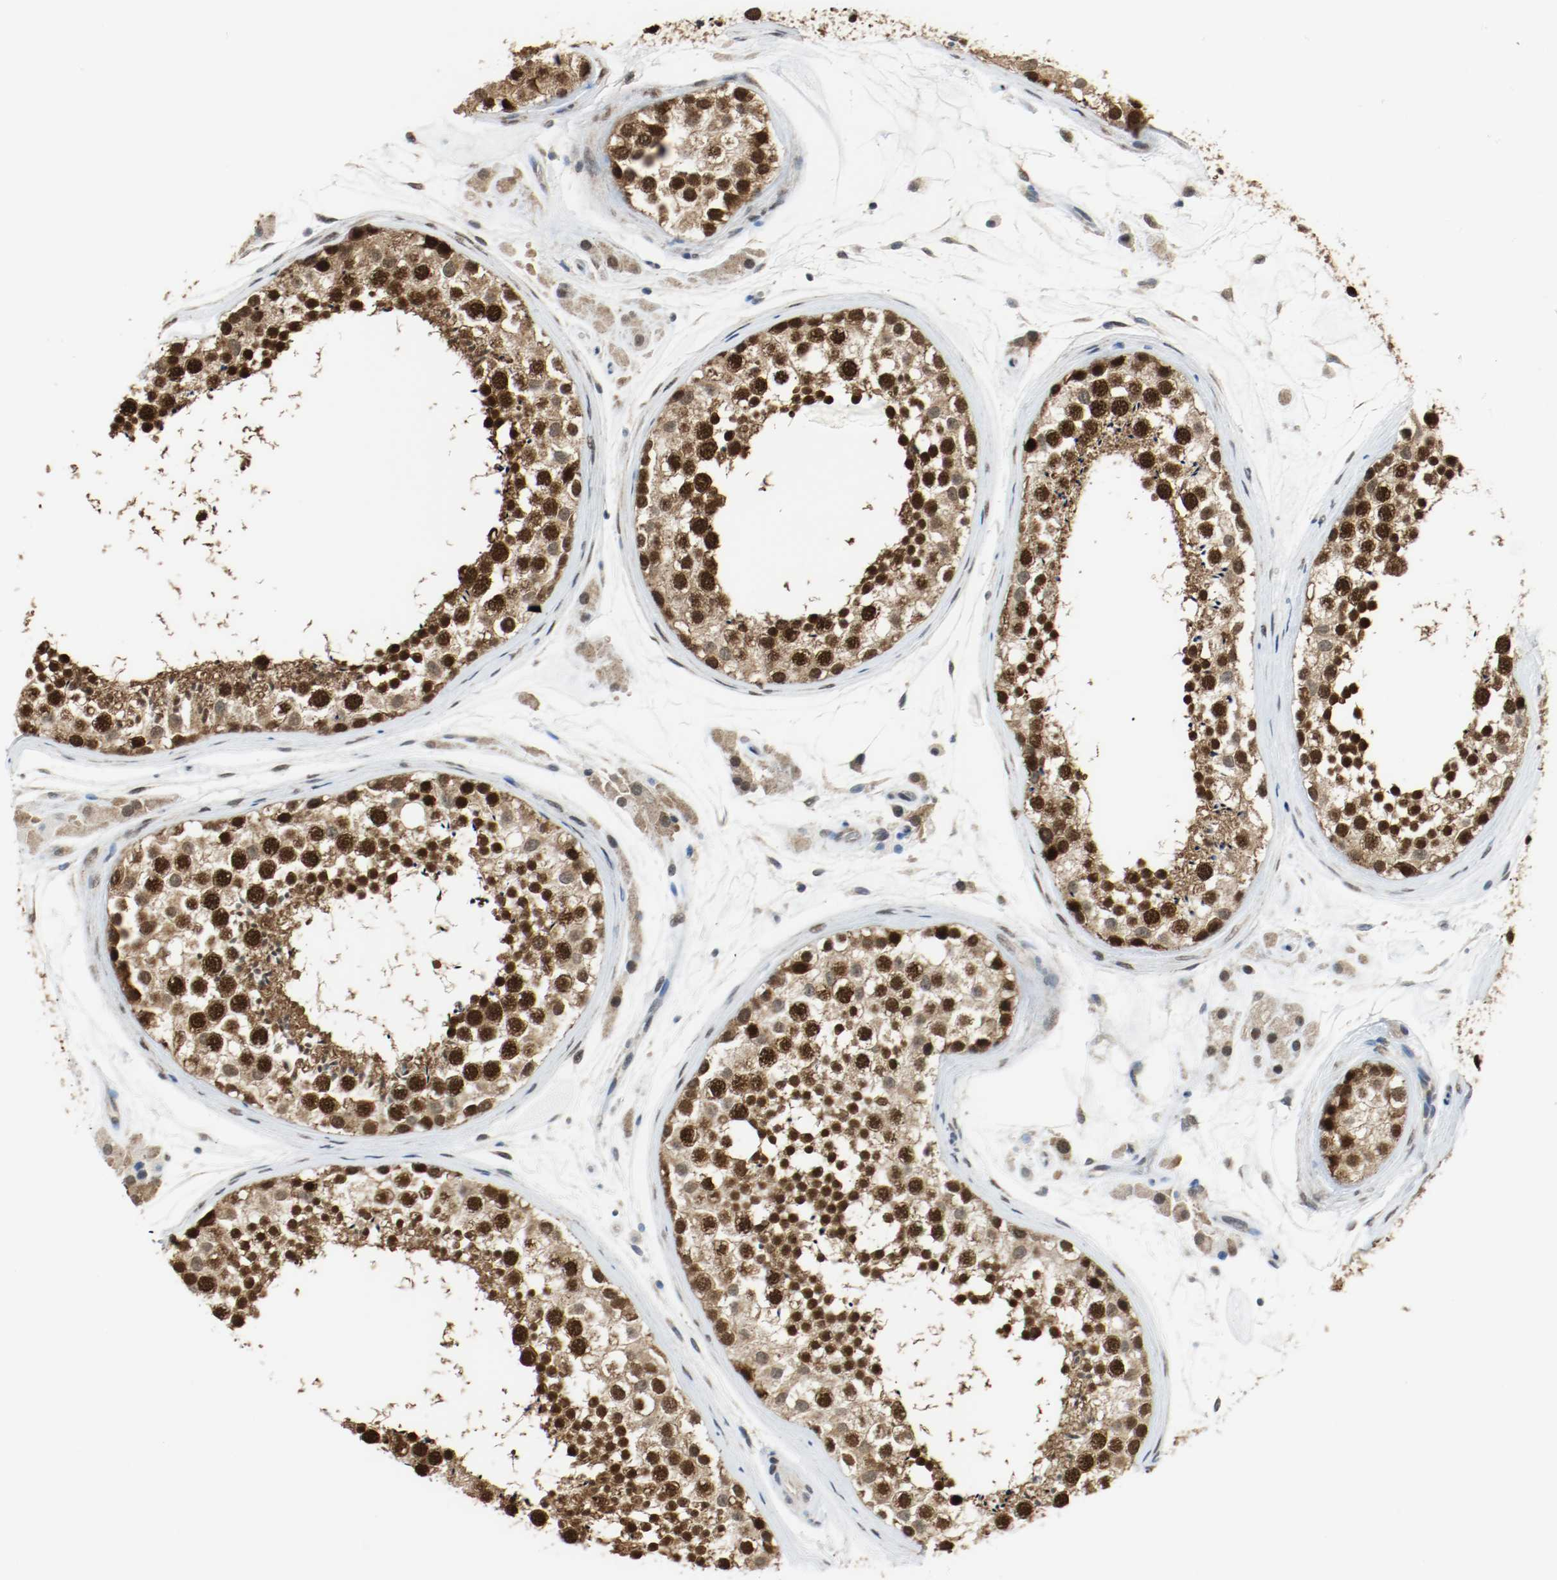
{"staining": {"intensity": "strong", "quantity": ">75%", "location": "cytoplasmic/membranous,nuclear"}, "tissue": "testis", "cell_type": "Cells in seminiferous ducts", "image_type": "normal", "snomed": [{"axis": "morphology", "description": "Normal tissue, NOS"}, {"axis": "topography", "description": "Testis"}], "caption": "Immunohistochemical staining of unremarkable human testis demonstrates high levels of strong cytoplasmic/membranous,nuclear staining in about >75% of cells in seminiferous ducts.", "gene": "PPME1", "patient": {"sex": "male", "age": 46}}